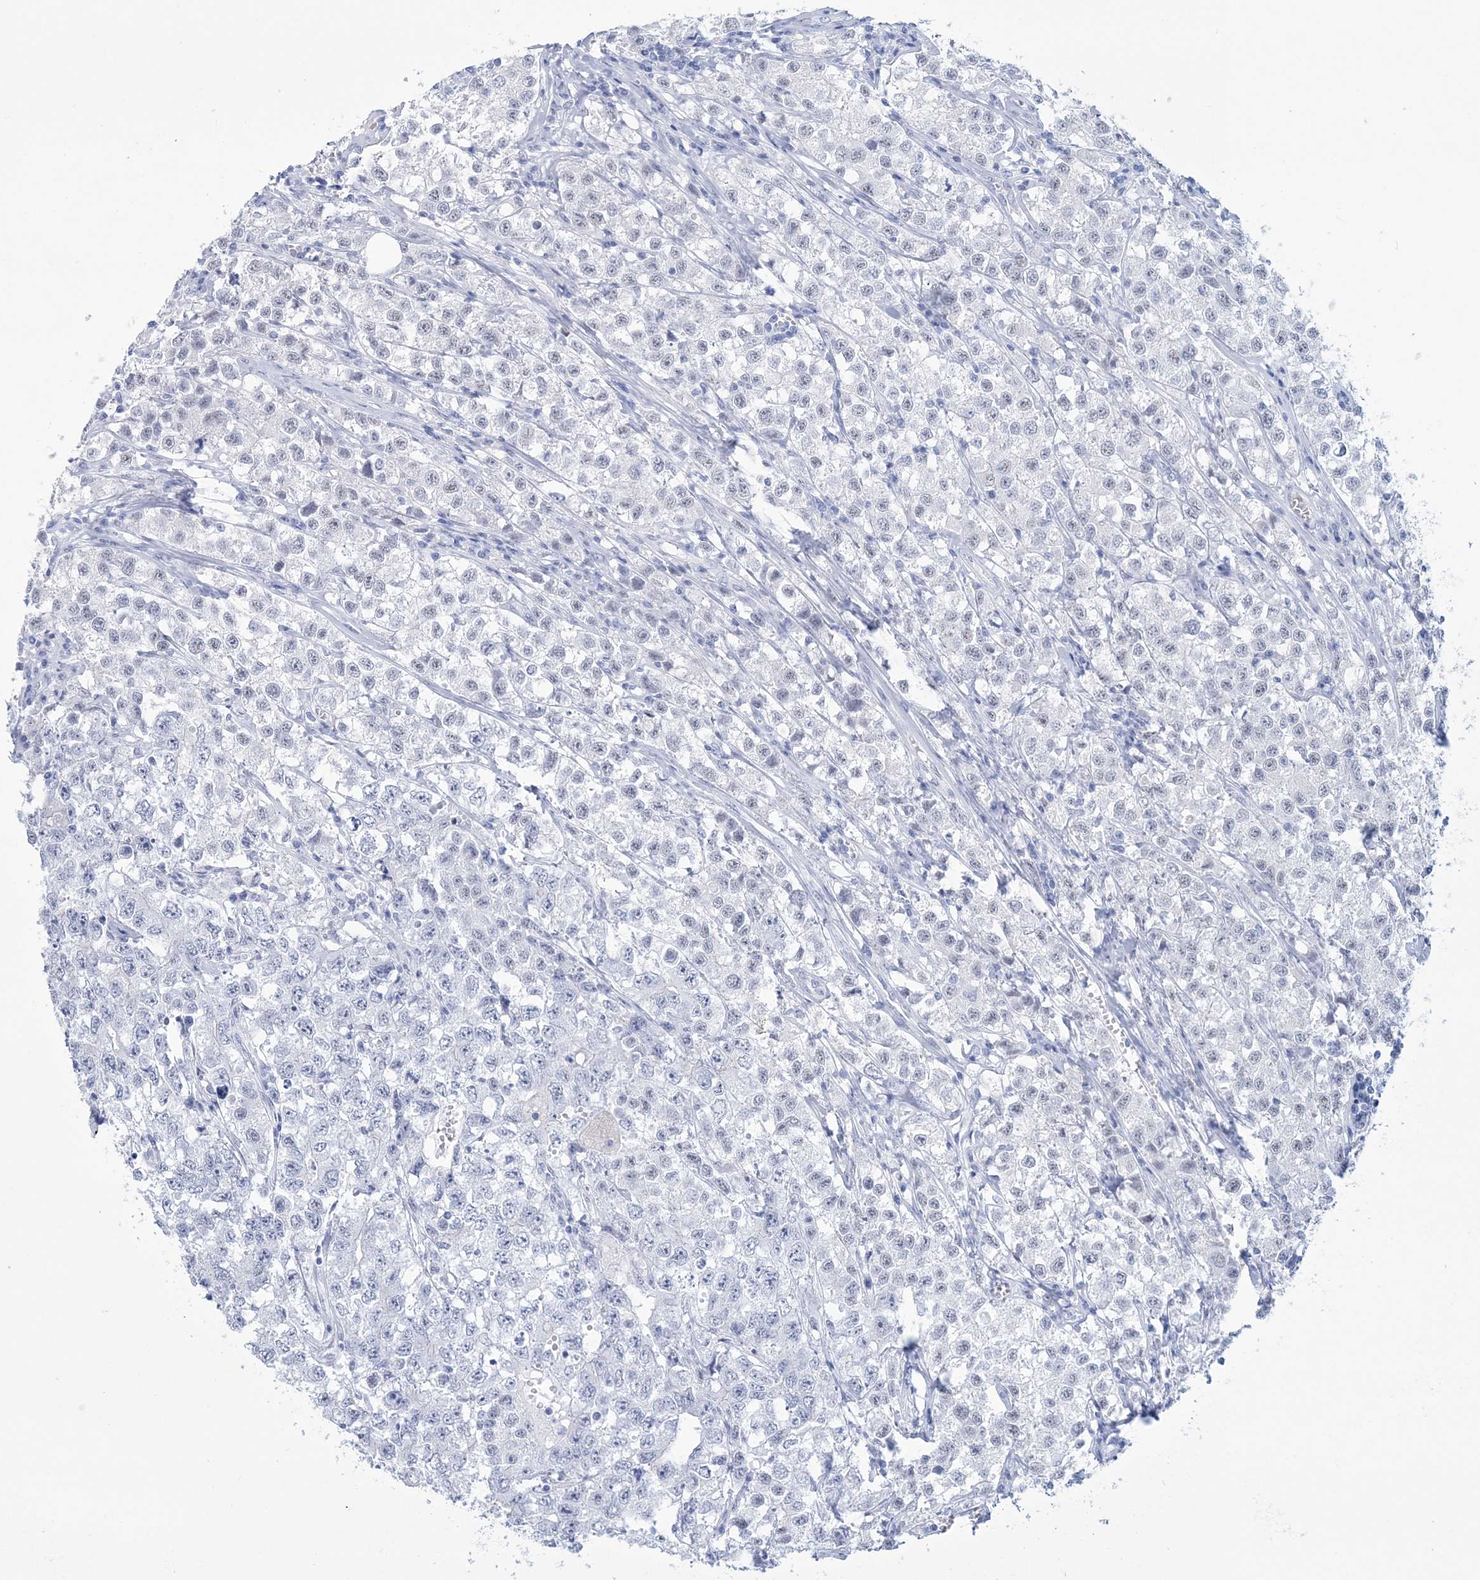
{"staining": {"intensity": "negative", "quantity": "none", "location": "none"}, "tissue": "testis cancer", "cell_type": "Tumor cells", "image_type": "cancer", "snomed": [{"axis": "morphology", "description": "Seminoma, NOS"}, {"axis": "morphology", "description": "Carcinoma, Embryonal, NOS"}, {"axis": "topography", "description": "Testis"}], "caption": "This is an IHC histopathology image of testis seminoma. There is no expression in tumor cells.", "gene": "DPCD", "patient": {"sex": "male", "age": 43}}